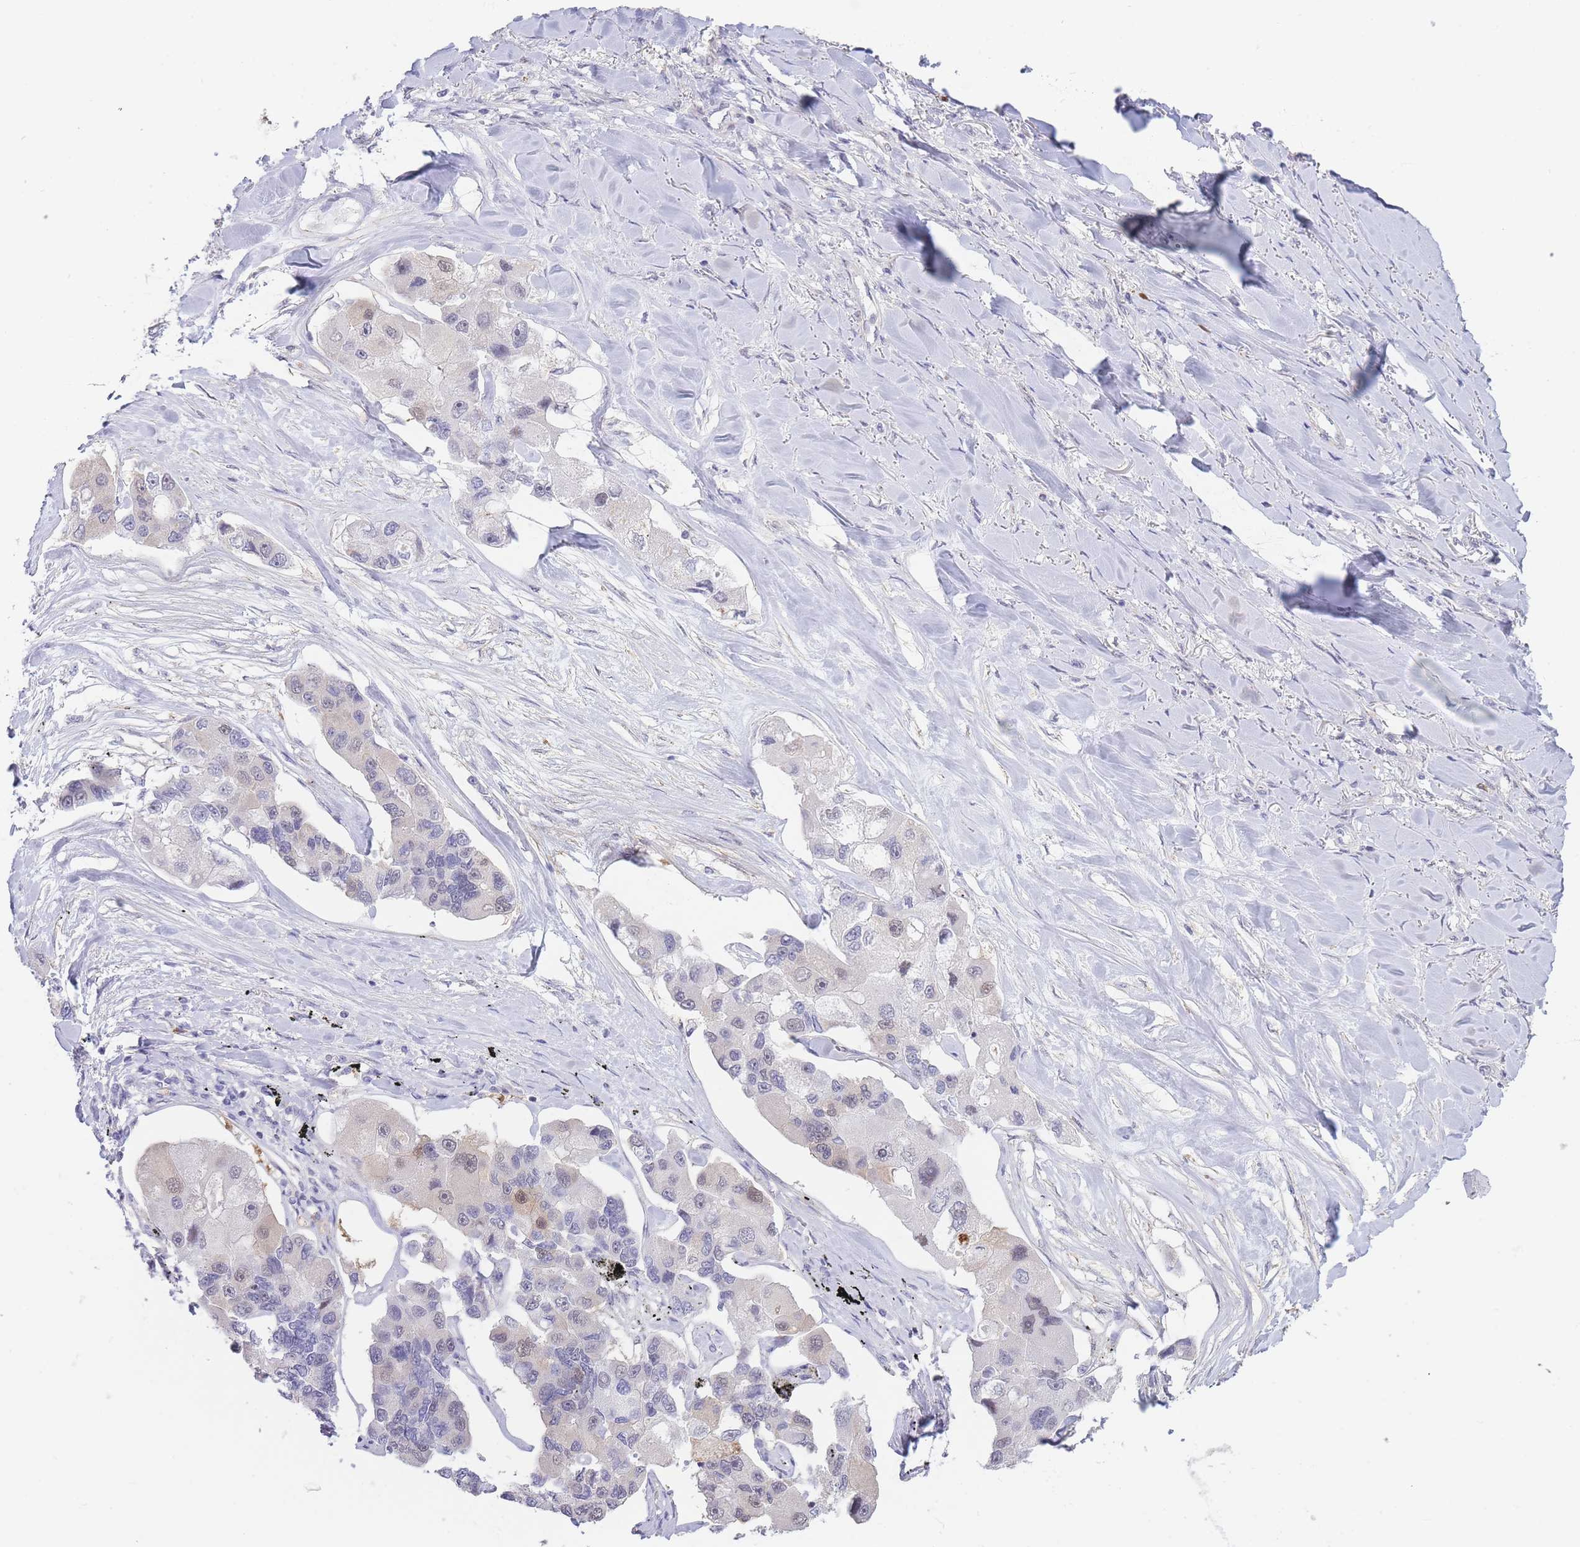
{"staining": {"intensity": "moderate", "quantity": "<25%", "location": "cytoplasmic/membranous,nuclear"}, "tissue": "lung cancer", "cell_type": "Tumor cells", "image_type": "cancer", "snomed": [{"axis": "morphology", "description": "Adenocarcinoma, NOS"}, {"axis": "topography", "description": "Lung"}], "caption": "Lung adenocarcinoma was stained to show a protein in brown. There is low levels of moderate cytoplasmic/membranous and nuclear staining in about <25% of tumor cells. (DAB (3,3'-diaminobenzidine) IHC with brightfield microscopy, high magnification).", "gene": "ASAP3", "patient": {"sex": "female", "age": 54}}